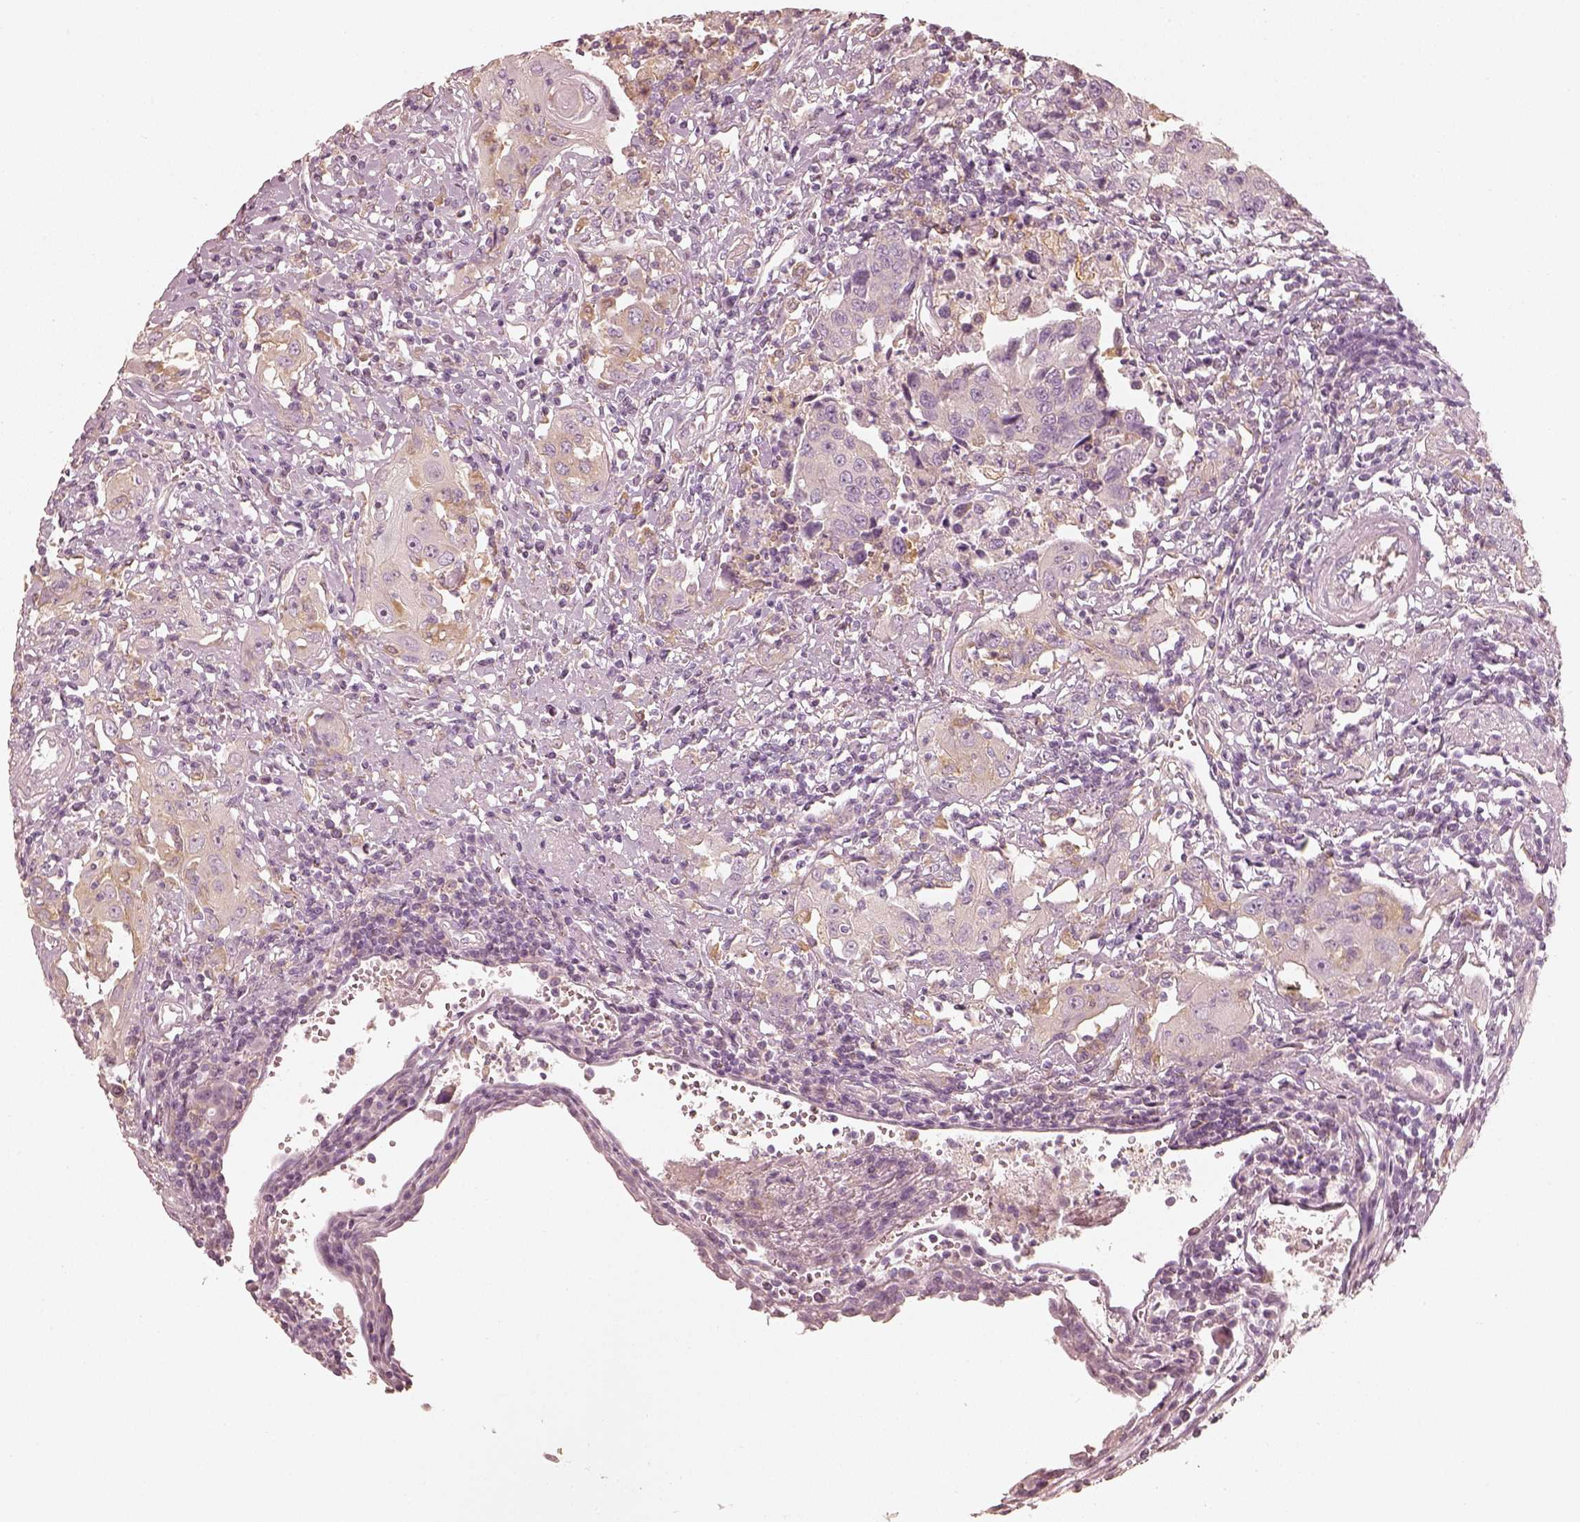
{"staining": {"intensity": "negative", "quantity": "none", "location": "none"}, "tissue": "urothelial cancer", "cell_type": "Tumor cells", "image_type": "cancer", "snomed": [{"axis": "morphology", "description": "Urothelial carcinoma, High grade"}, {"axis": "topography", "description": "Urinary bladder"}], "caption": "Urothelial carcinoma (high-grade) stained for a protein using immunohistochemistry (IHC) shows no staining tumor cells.", "gene": "FMNL2", "patient": {"sex": "female", "age": 85}}